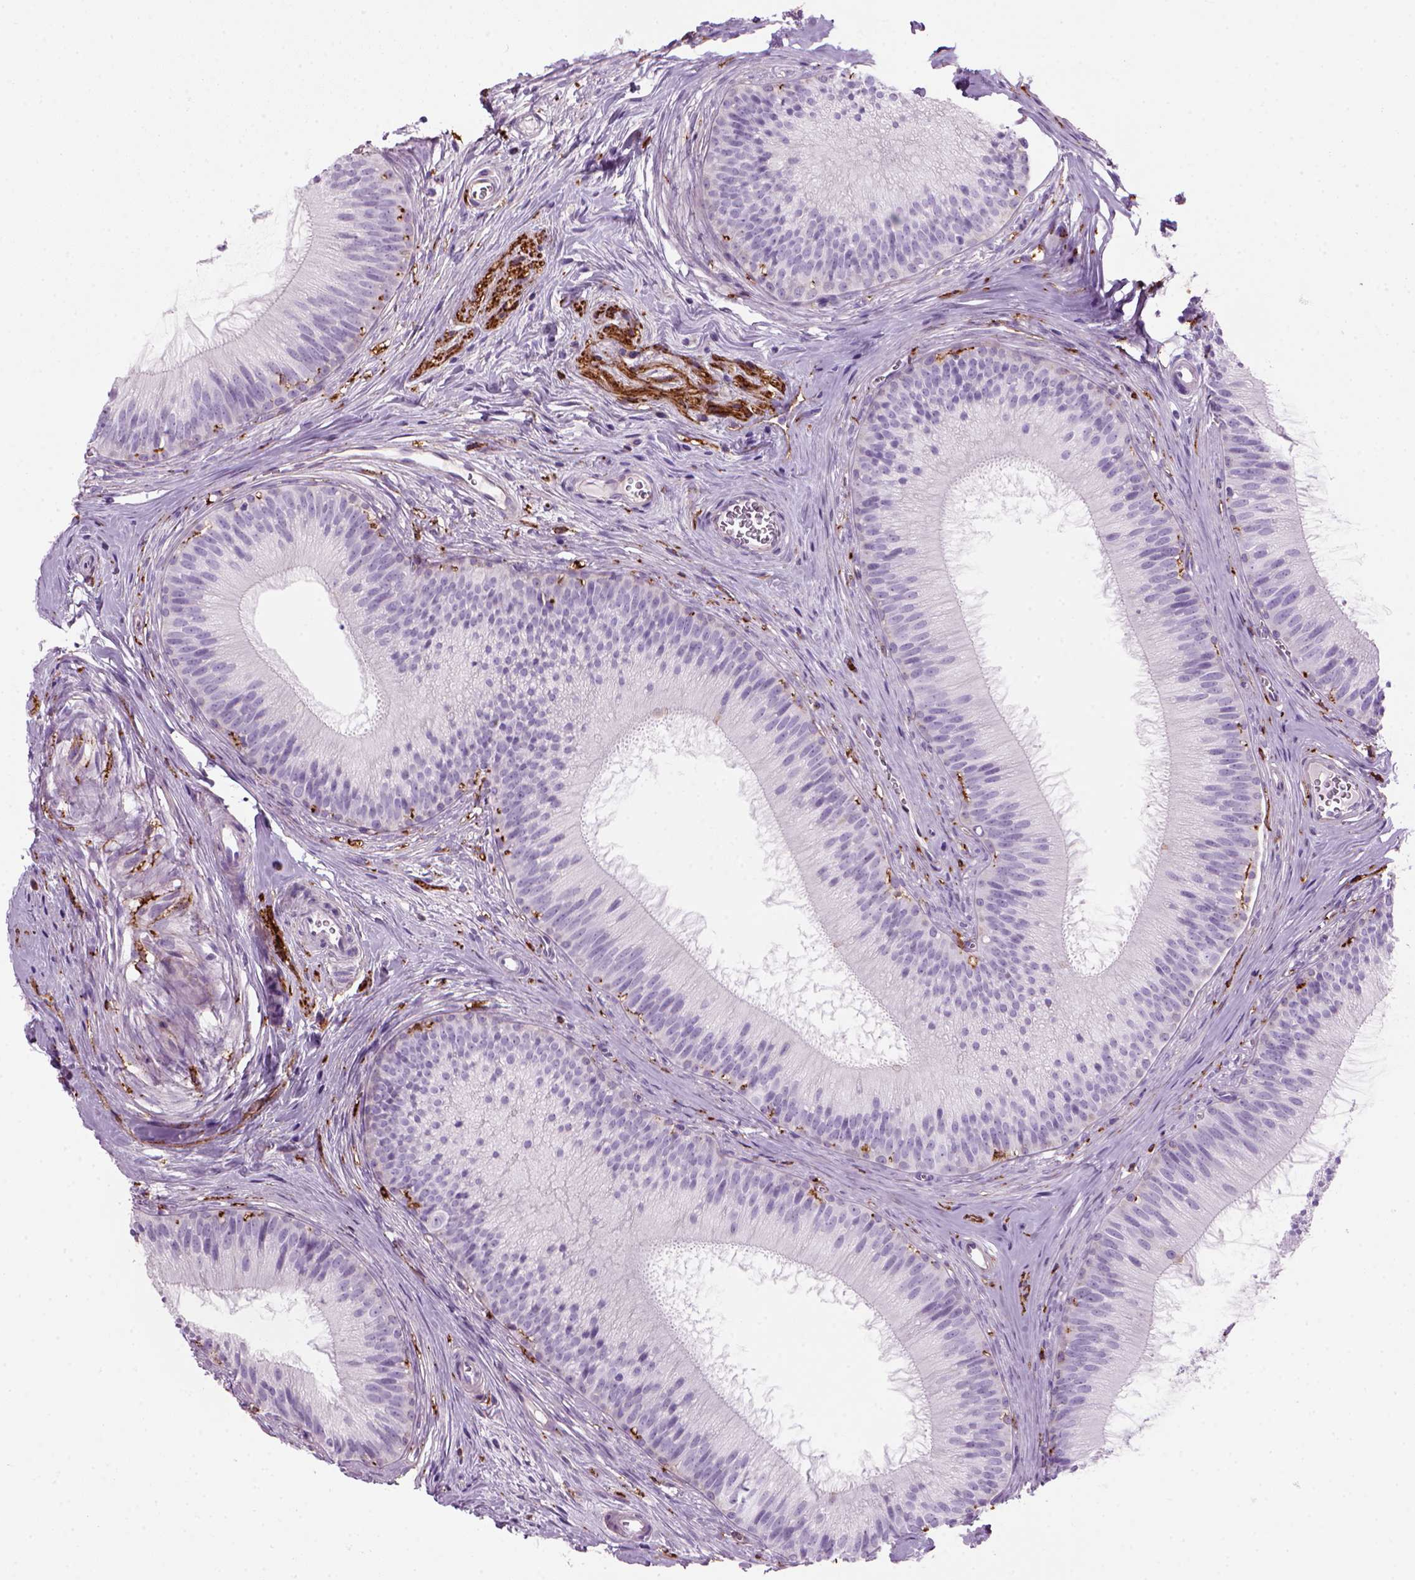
{"staining": {"intensity": "negative", "quantity": "none", "location": "none"}, "tissue": "epididymis", "cell_type": "Glandular cells", "image_type": "normal", "snomed": [{"axis": "morphology", "description": "Normal tissue, NOS"}, {"axis": "topography", "description": "Epididymis"}], "caption": "Immunohistochemistry image of benign human epididymis stained for a protein (brown), which displays no staining in glandular cells. The staining is performed using DAB (3,3'-diaminobenzidine) brown chromogen with nuclei counter-stained in using hematoxylin.", "gene": "MARCKS", "patient": {"sex": "male", "age": 24}}